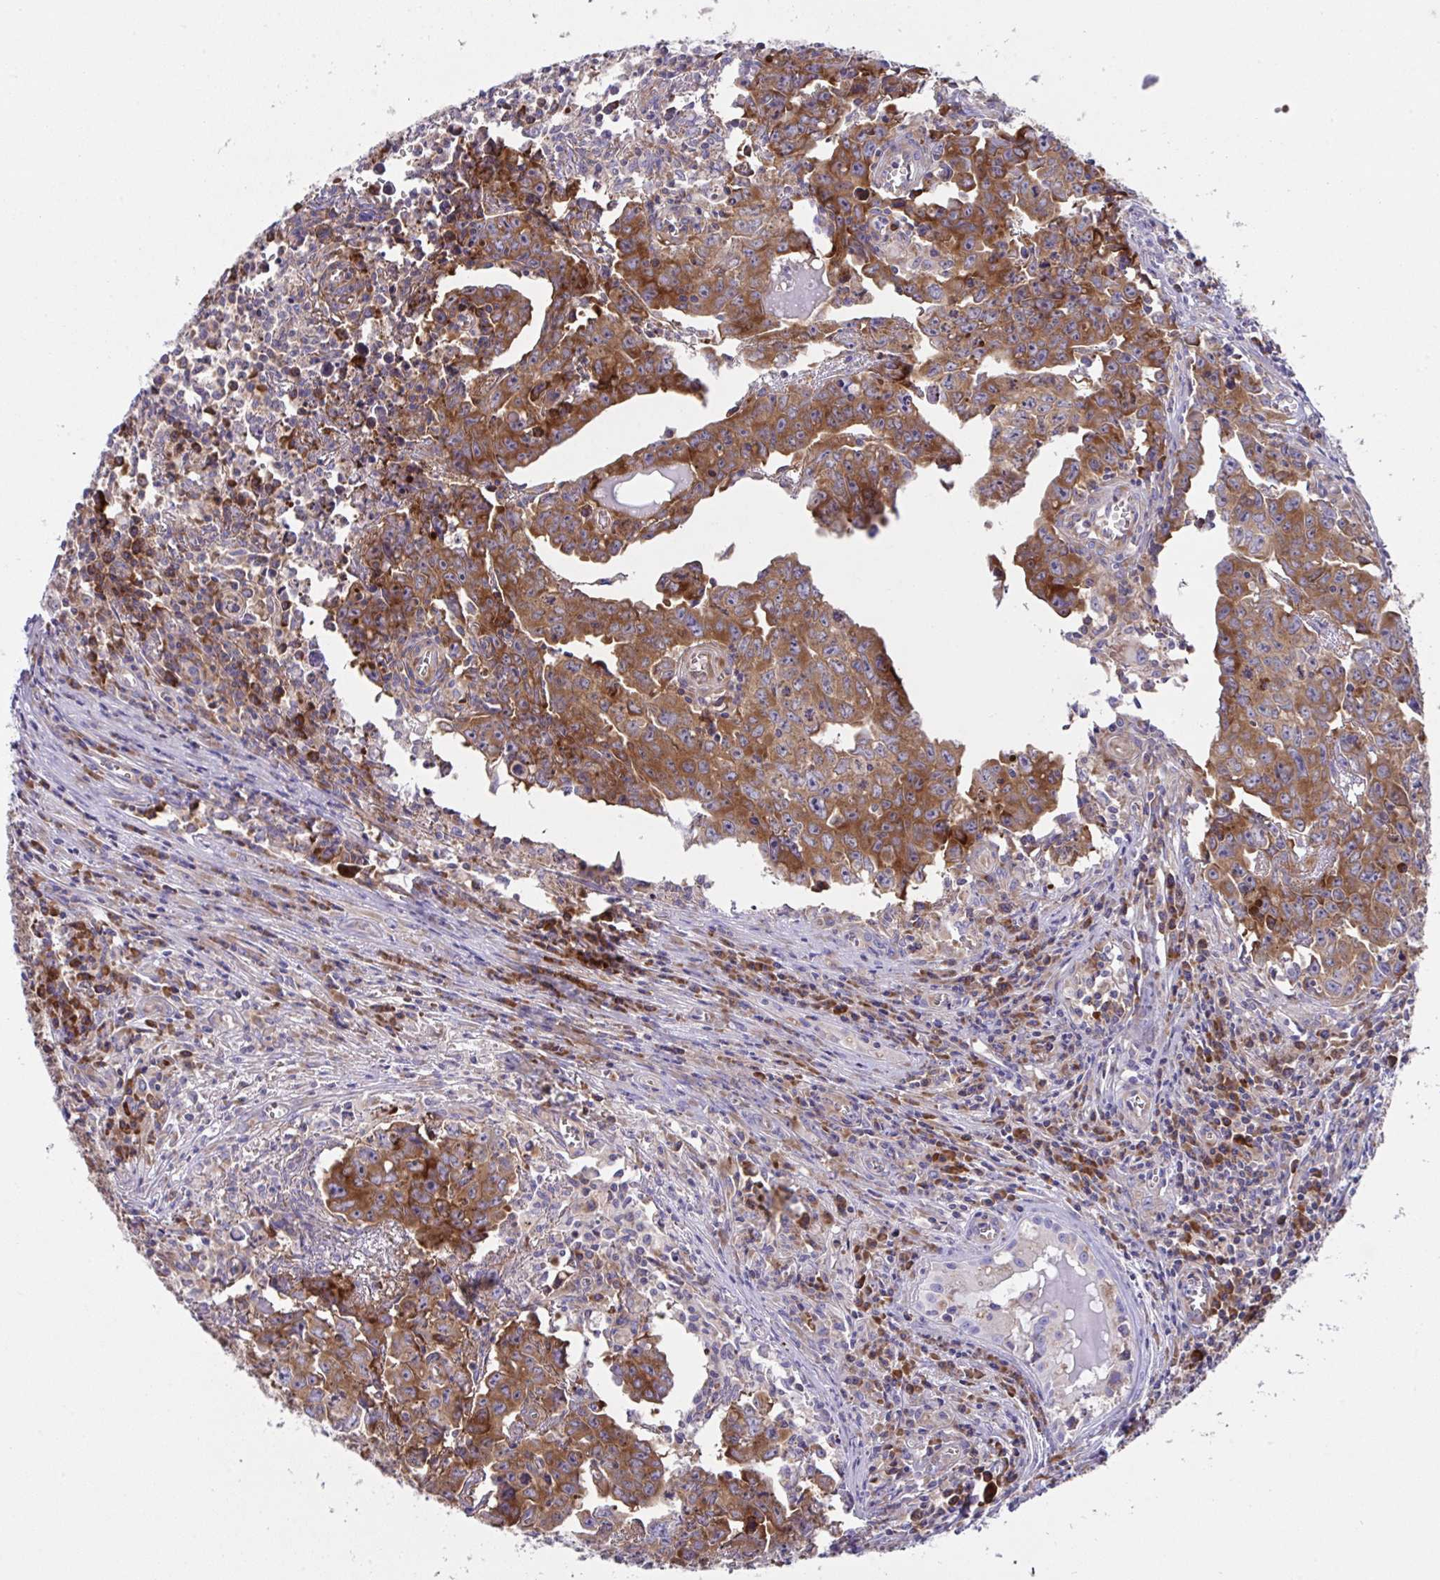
{"staining": {"intensity": "strong", "quantity": ">75%", "location": "cytoplasmic/membranous"}, "tissue": "testis cancer", "cell_type": "Tumor cells", "image_type": "cancer", "snomed": [{"axis": "morphology", "description": "Carcinoma, Embryonal, NOS"}, {"axis": "topography", "description": "Testis"}], "caption": "Testis embryonal carcinoma was stained to show a protein in brown. There is high levels of strong cytoplasmic/membranous positivity in about >75% of tumor cells.", "gene": "FAU", "patient": {"sex": "male", "age": 22}}